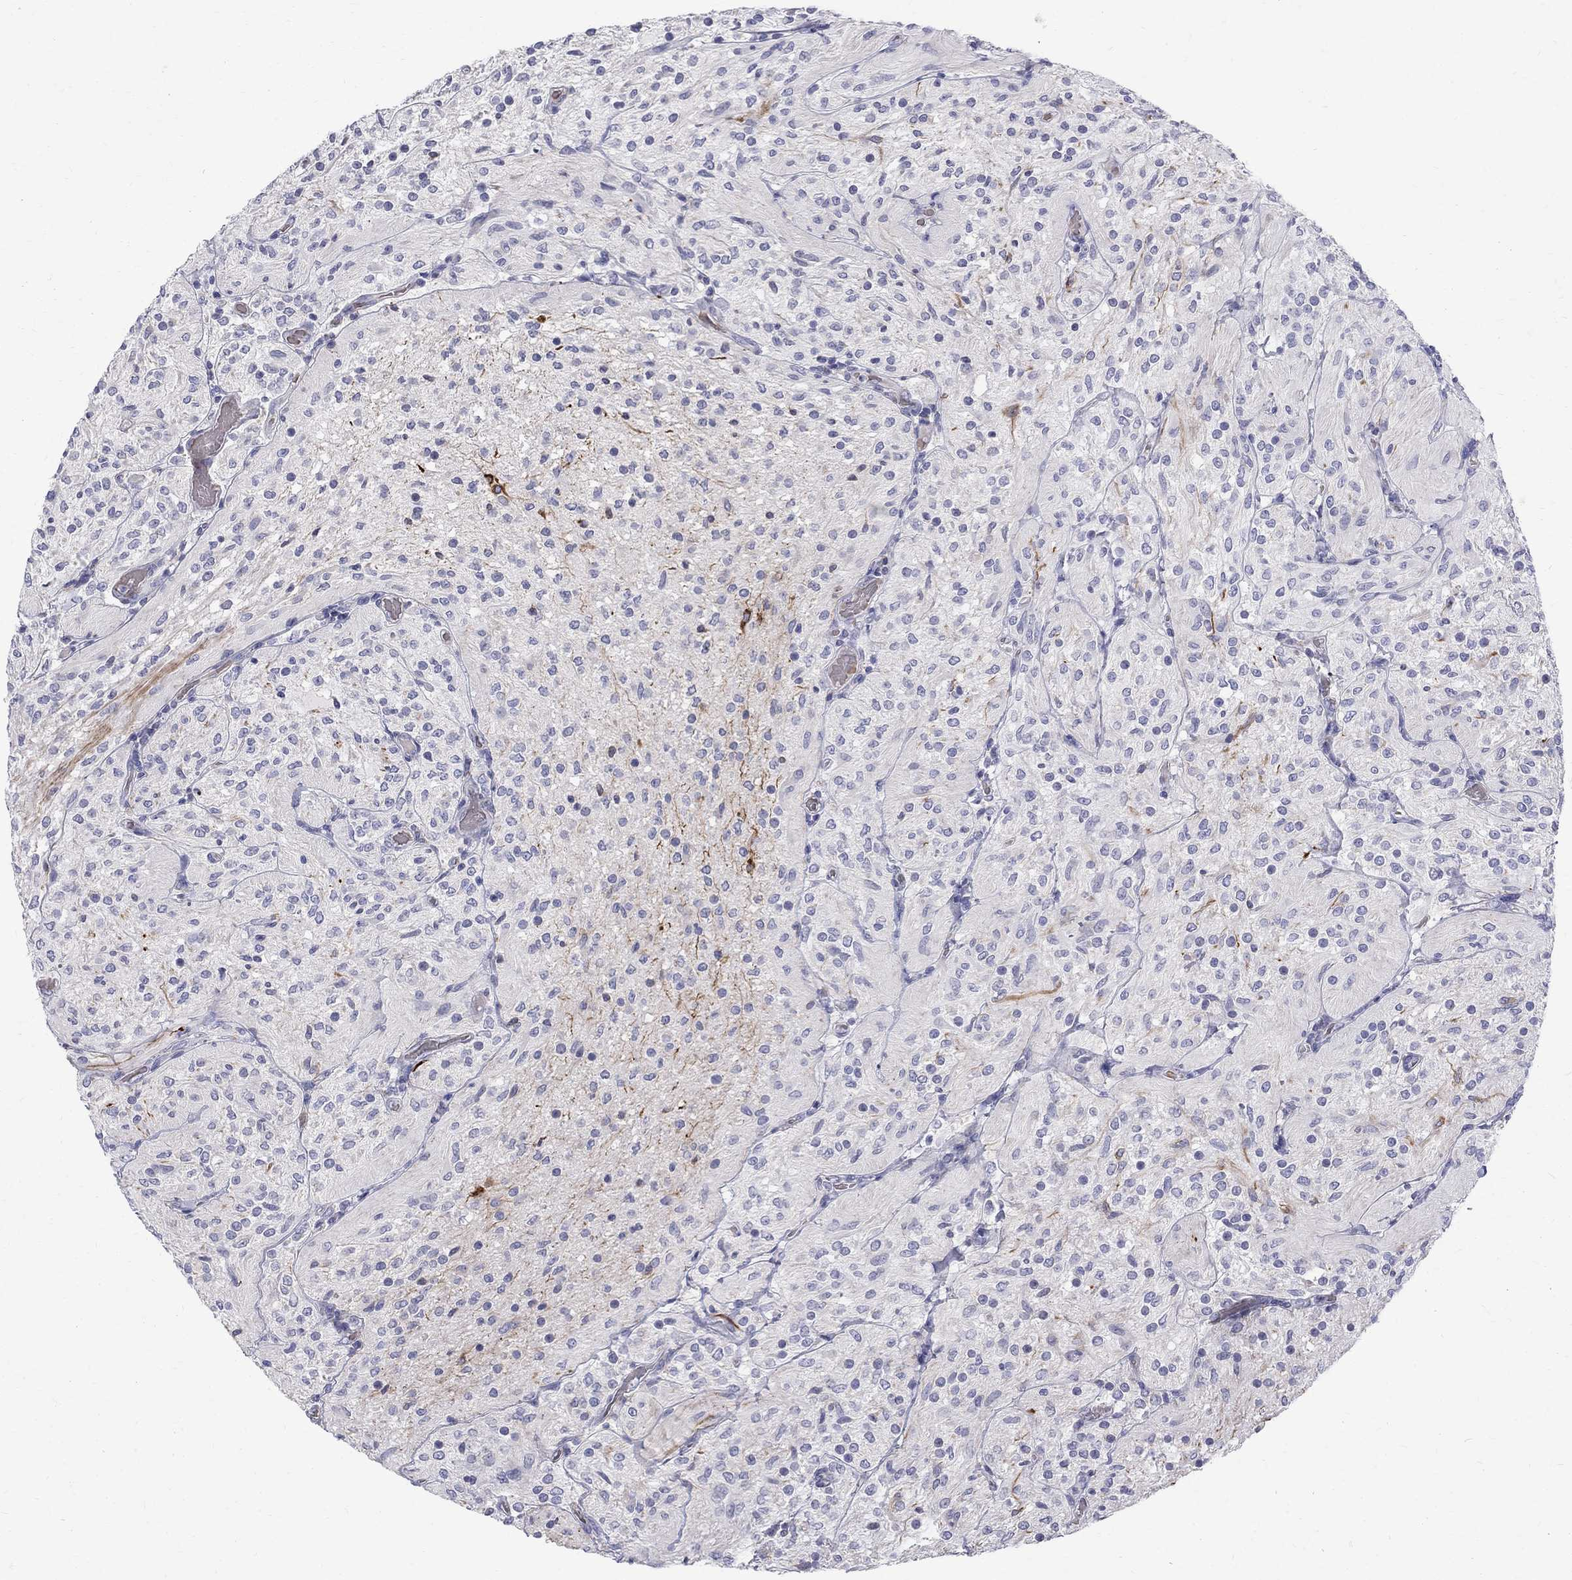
{"staining": {"intensity": "negative", "quantity": "none", "location": "none"}, "tissue": "glioma", "cell_type": "Tumor cells", "image_type": "cancer", "snomed": [{"axis": "morphology", "description": "Glioma, malignant, Low grade"}, {"axis": "topography", "description": "Brain"}], "caption": "The immunohistochemistry (IHC) micrograph has no significant expression in tumor cells of glioma tissue. The staining was performed using DAB (3,3'-diaminobenzidine) to visualize the protein expression in brown, while the nuclei were stained in blue with hematoxylin (Magnification: 20x).", "gene": "AGER", "patient": {"sex": "male", "age": 3}}